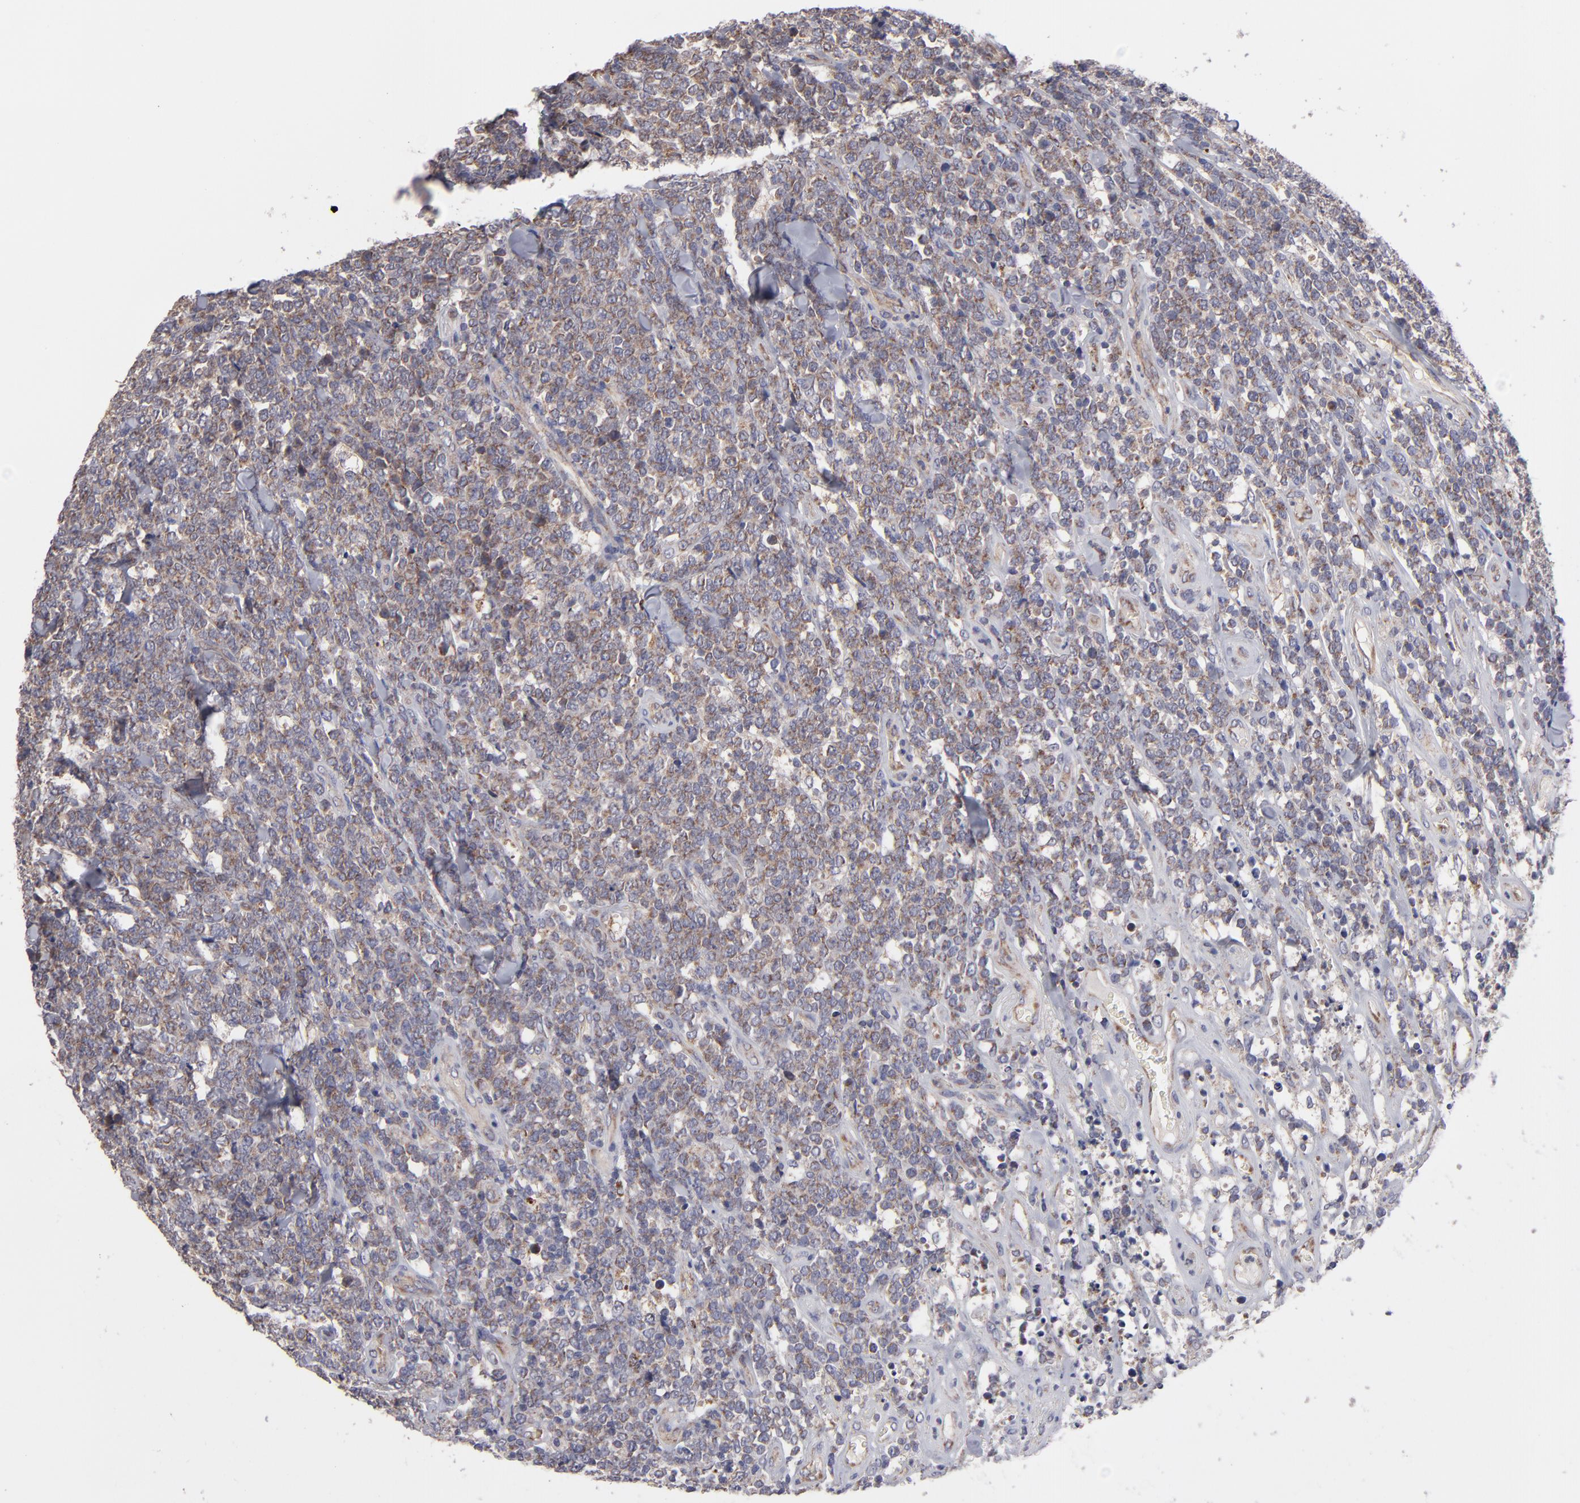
{"staining": {"intensity": "moderate", "quantity": ">75%", "location": "cytoplasmic/membranous"}, "tissue": "lymphoma", "cell_type": "Tumor cells", "image_type": "cancer", "snomed": [{"axis": "morphology", "description": "Malignant lymphoma, non-Hodgkin's type, High grade"}, {"axis": "topography", "description": "Small intestine"}, {"axis": "topography", "description": "Colon"}], "caption": "Protein expression analysis of human high-grade malignant lymphoma, non-Hodgkin's type reveals moderate cytoplasmic/membranous expression in about >75% of tumor cells.", "gene": "HCCS", "patient": {"sex": "male", "age": 8}}